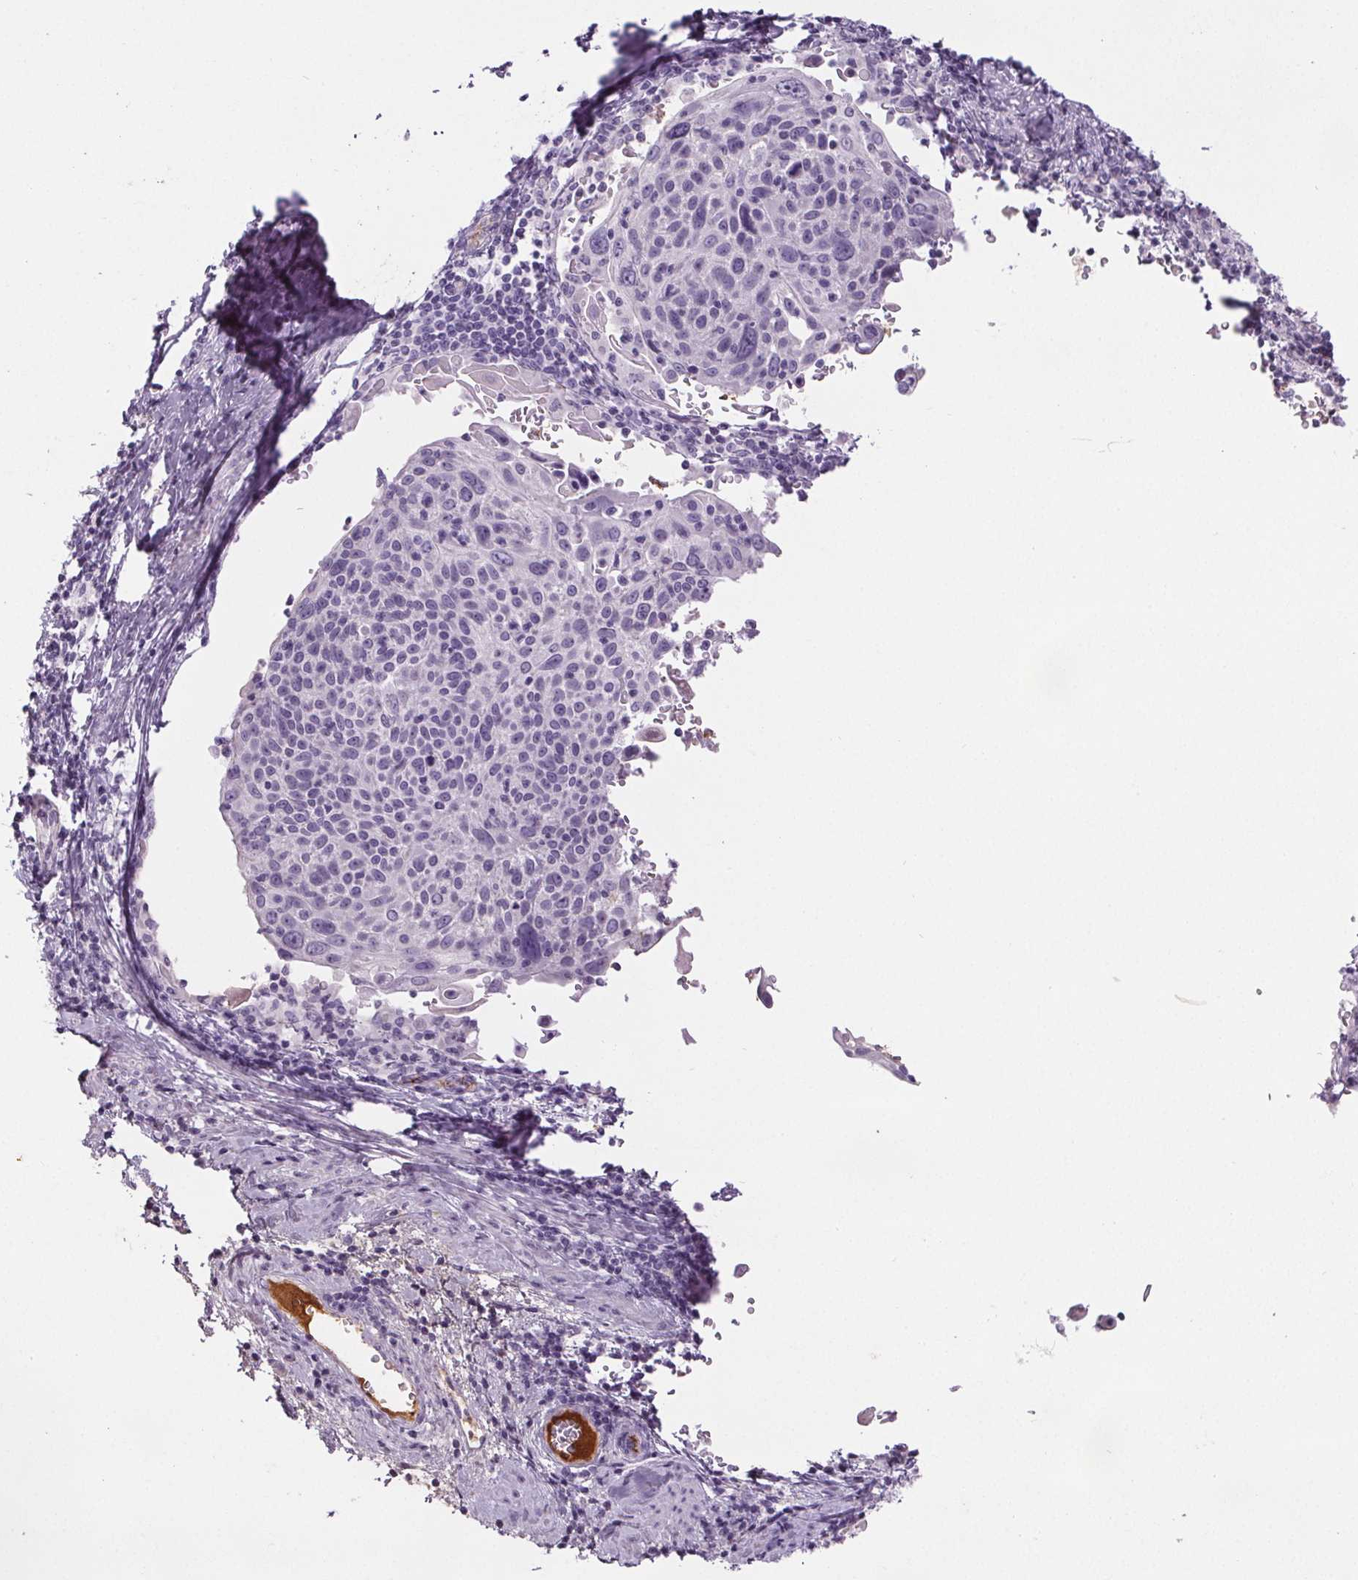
{"staining": {"intensity": "negative", "quantity": "none", "location": "none"}, "tissue": "cervical cancer", "cell_type": "Tumor cells", "image_type": "cancer", "snomed": [{"axis": "morphology", "description": "Squamous cell carcinoma, NOS"}, {"axis": "topography", "description": "Cervix"}], "caption": "Tumor cells are negative for brown protein staining in cervical squamous cell carcinoma.", "gene": "CD5L", "patient": {"sex": "female", "age": 61}}